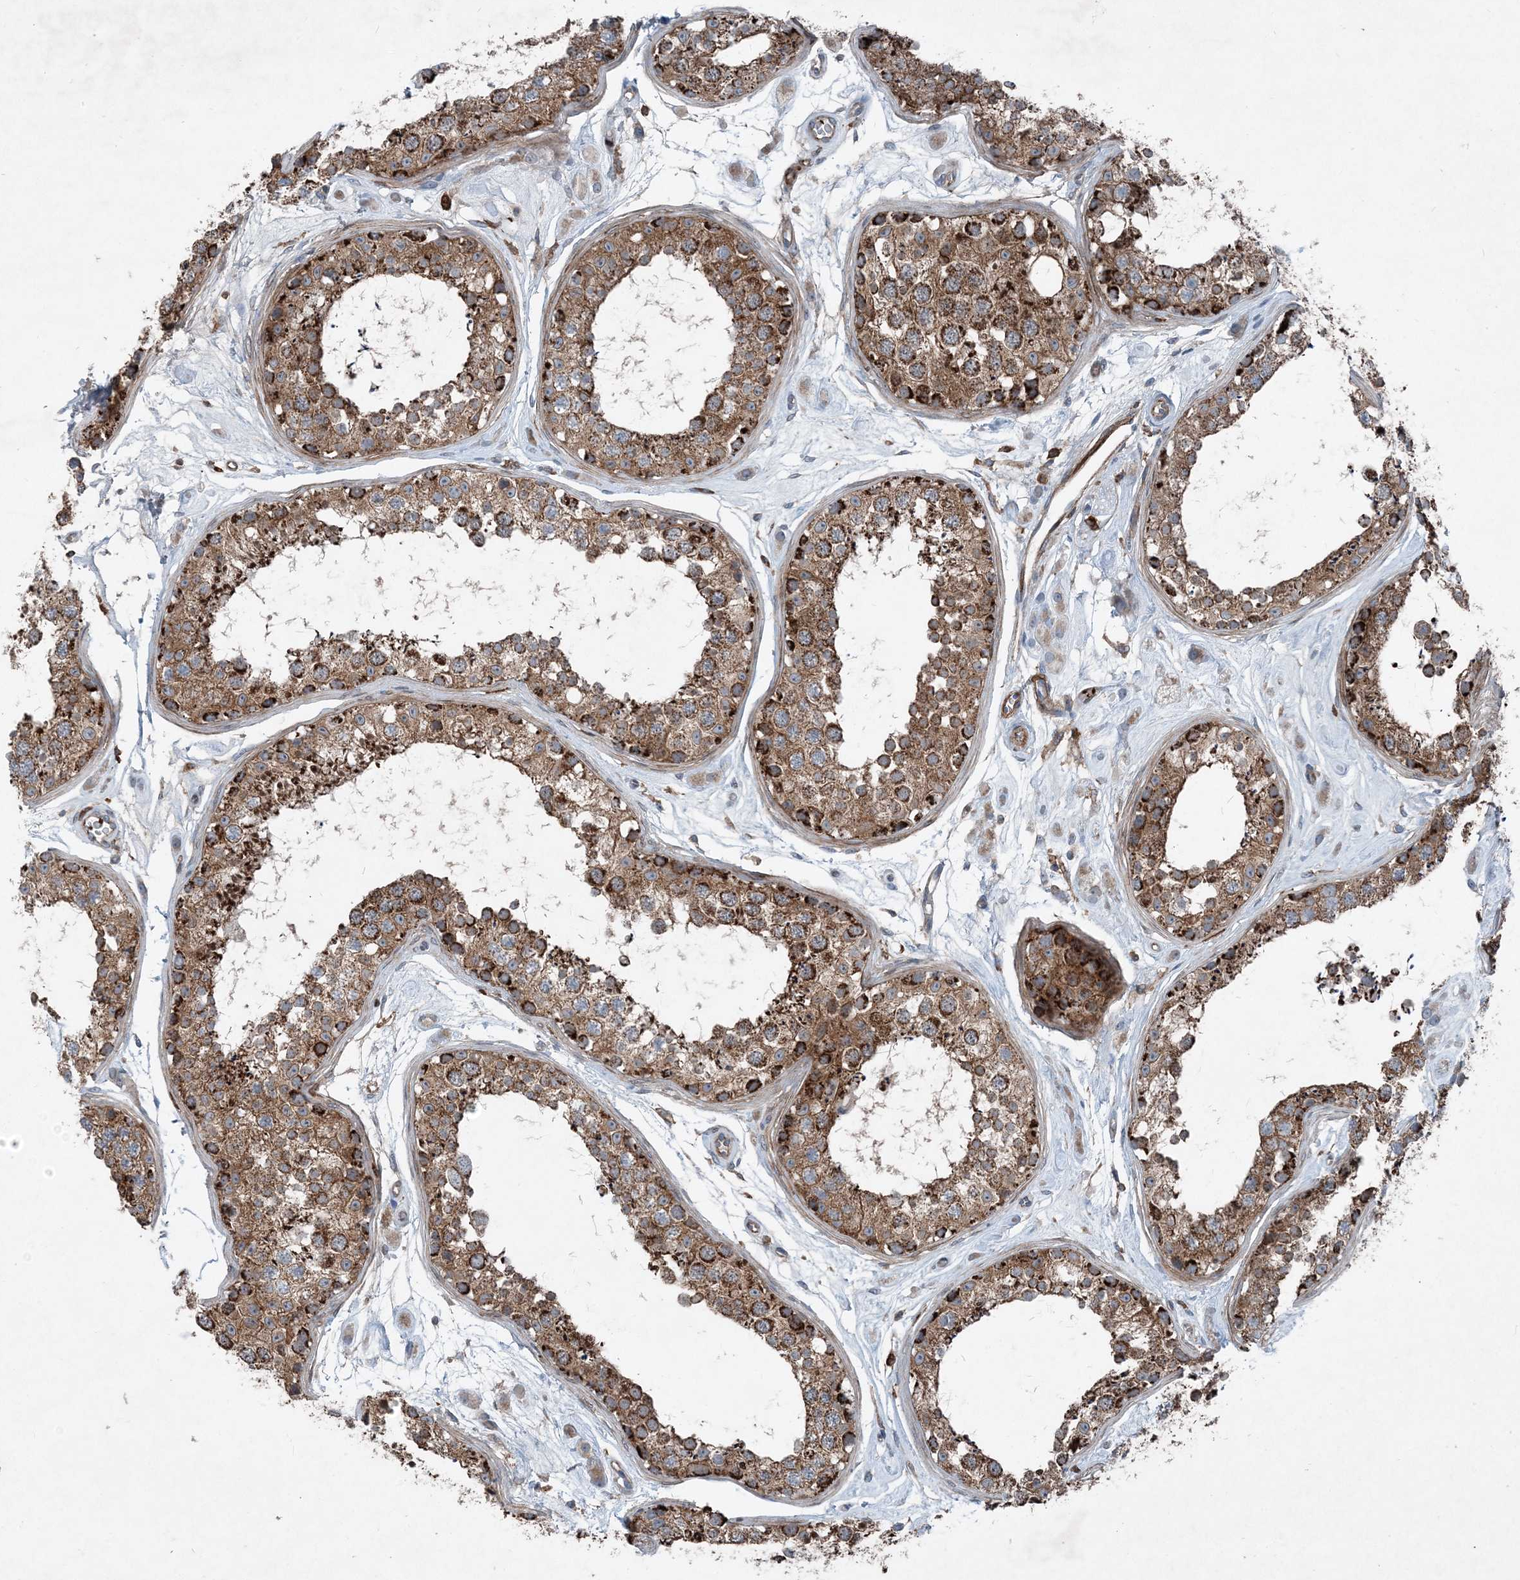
{"staining": {"intensity": "strong", "quantity": ">75%", "location": "cytoplasmic/membranous"}, "tissue": "testis", "cell_type": "Cells in seminiferous ducts", "image_type": "normal", "snomed": [{"axis": "morphology", "description": "Normal tissue, NOS"}, {"axis": "topography", "description": "Testis"}], "caption": "Protein positivity by immunohistochemistry (IHC) displays strong cytoplasmic/membranous expression in approximately >75% of cells in seminiferous ducts in benign testis.", "gene": "DGUOK", "patient": {"sex": "male", "age": 25}}